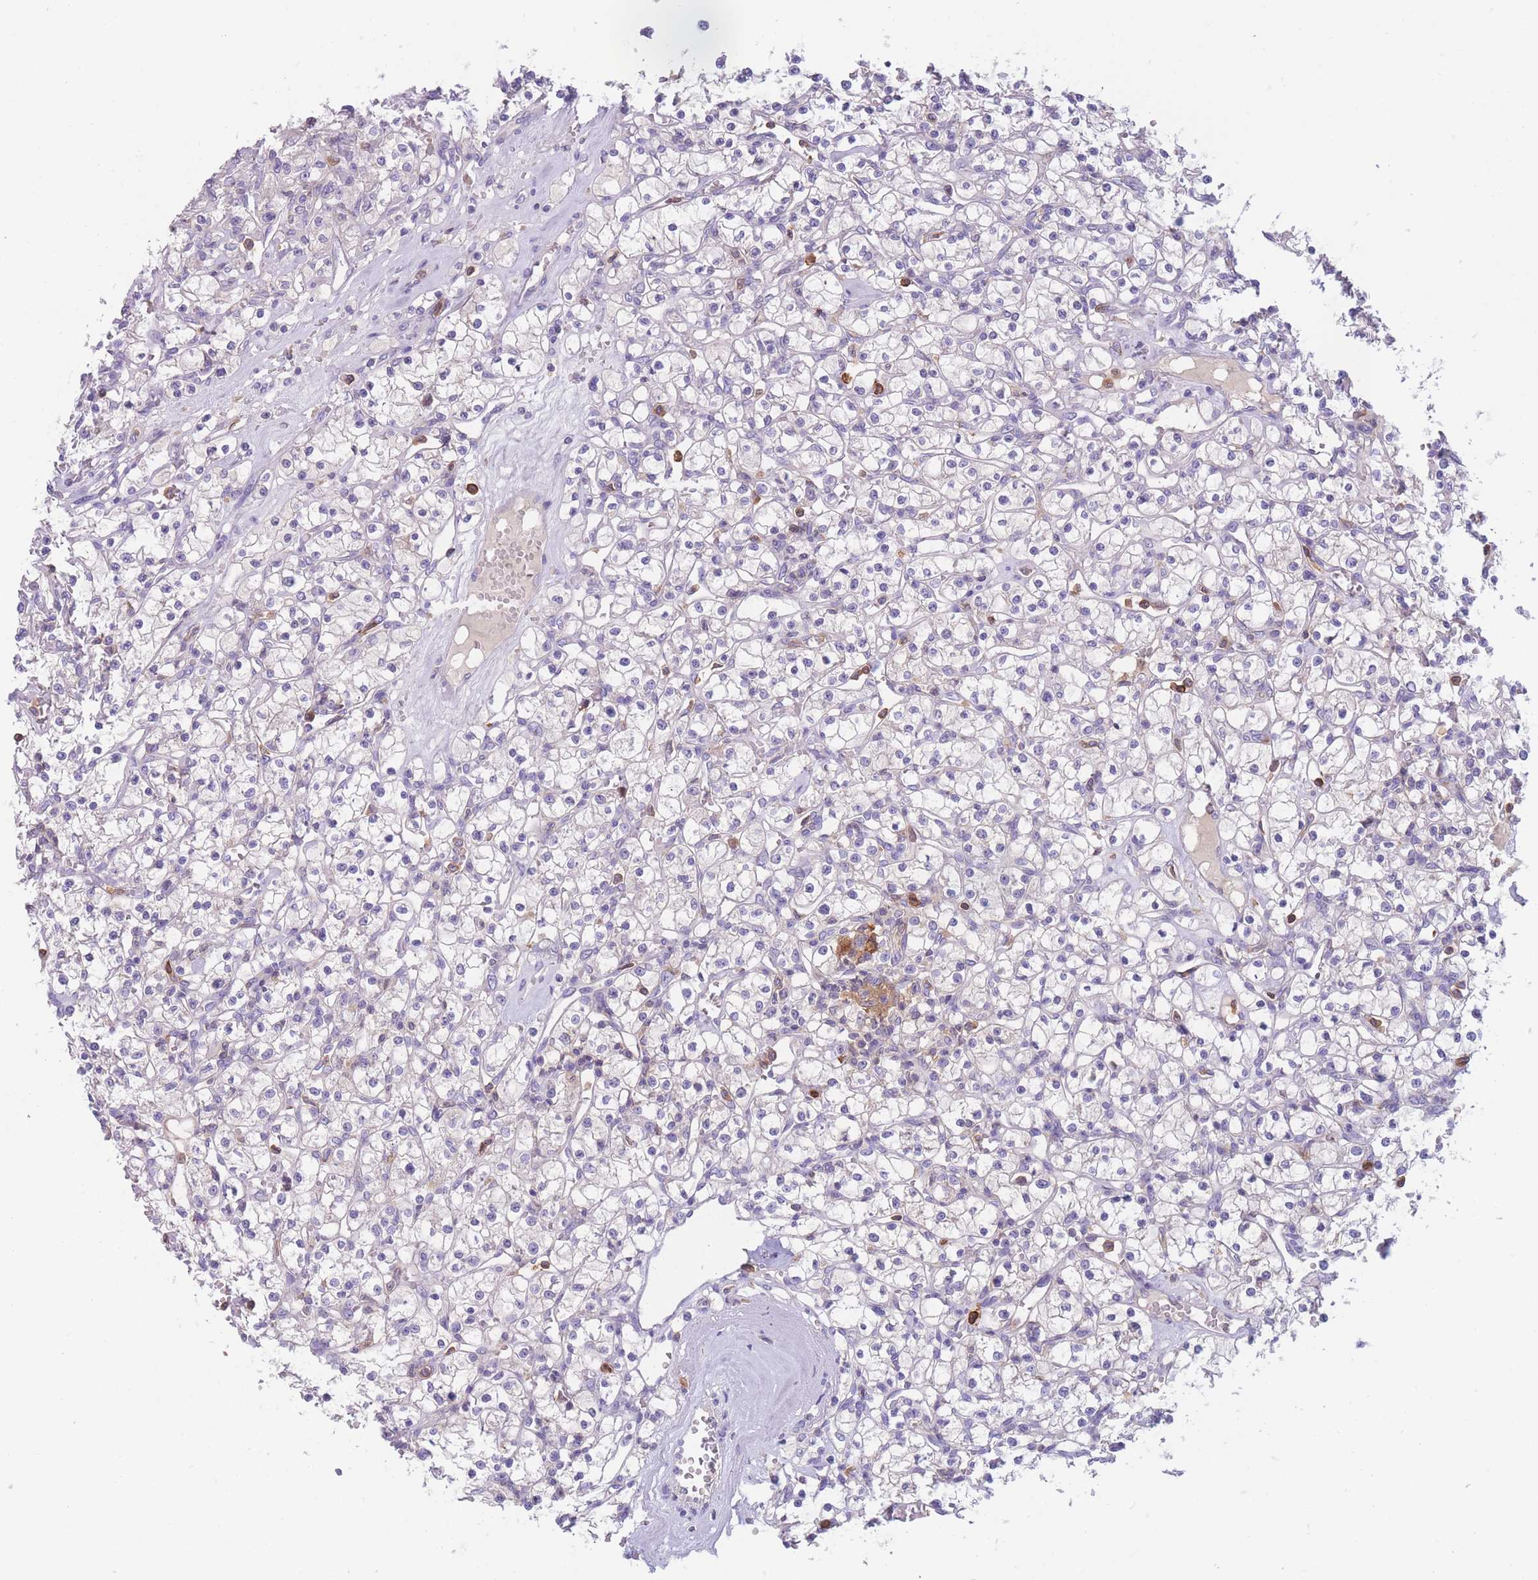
{"staining": {"intensity": "negative", "quantity": "none", "location": "none"}, "tissue": "renal cancer", "cell_type": "Tumor cells", "image_type": "cancer", "snomed": [{"axis": "morphology", "description": "Adenocarcinoma, NOS"}, {"axis": "topography", "description": "Kidney"}], "caption": "This is an IHC image of renal cancer (adenocarcinoma). There is no positivity in tumor cells.", "gene": "ST3GAL4", "patient": {"sex": "female", "age": 59}}